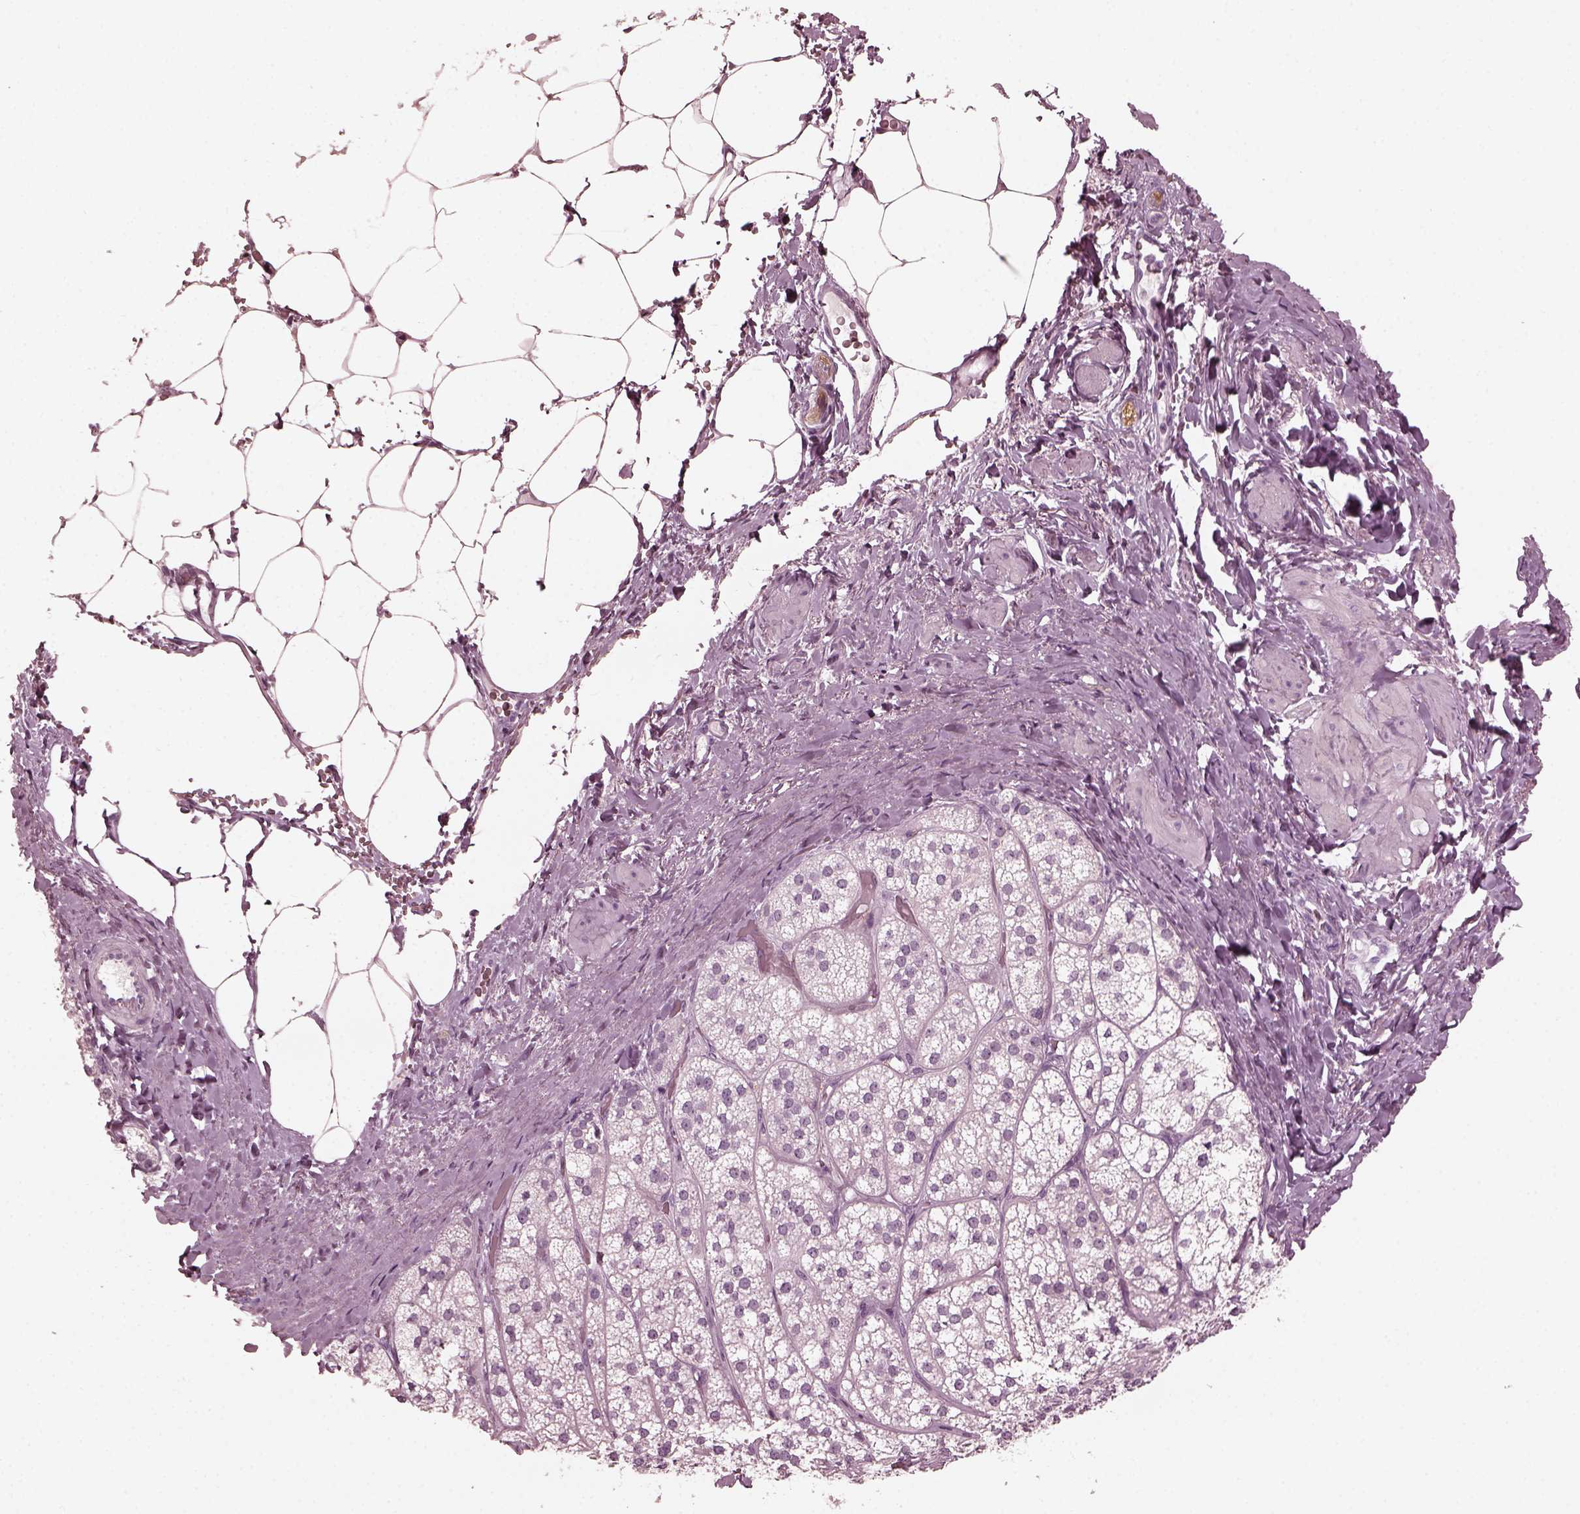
{"staining": {"intensity": "moderate", "quantity": "25%-75%", "location": "cytoplasmic/membranous"}, "tissue": "adrenal gland", "cell_type": "Glandular cells", "image_type": "normal", "snomed": [{"axis": "morphology", "description": "Normal tissue, NOS"}, {"axis": "topography", "description": "Adrenal gland"}], "caption": "Benign adrenal gland displays moderate cytoplasmic/membranous positivity in about 25%-75% of glandular cells.", "gene": "GRM6", "patient": {"sex": "female", "age": 60}}